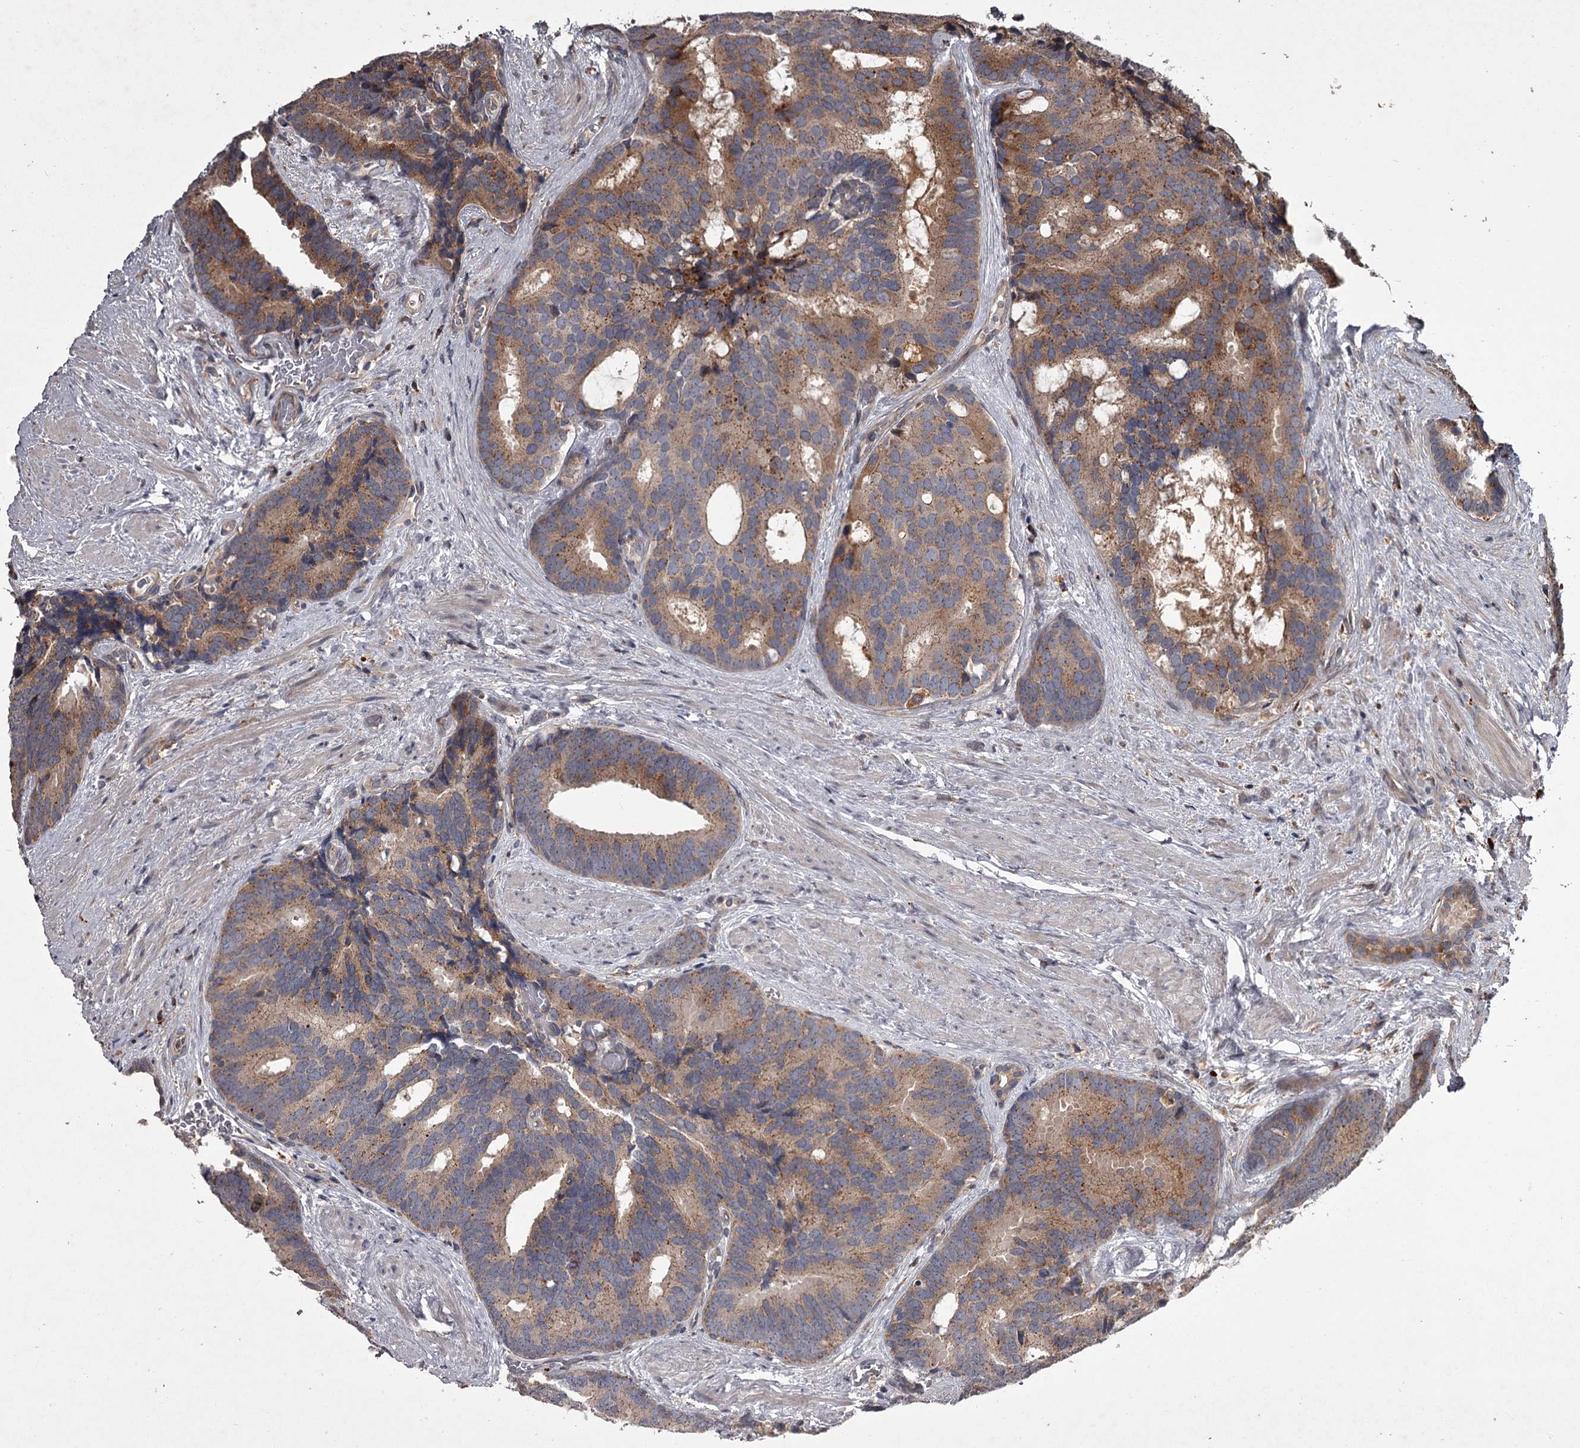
{"staining": {"intensity": "moderate", "quantity": ">75%", "location": "cytoplasmic/membranous"}, "tissue": "prostate cancer", "cell_type": "Tumor cells", "image_type": "cancer", "snomed": [{"axis": "morphology", "description": "Adenocarcinoma, Low grade"}, {"axis": "topography", "description": "Prostate"}], "caption": "Immunohistochemistry (IHC) (DAB (3,3'-diaminobenzidine)) staining of human adenocarcinoma (low-grade) (prostate) shows moderate cytoplasmic/membranous protein staining in about >75% of tumor cells.", "gene": "UNC93B1", "patient": {"sex": "male", "age": 71}}